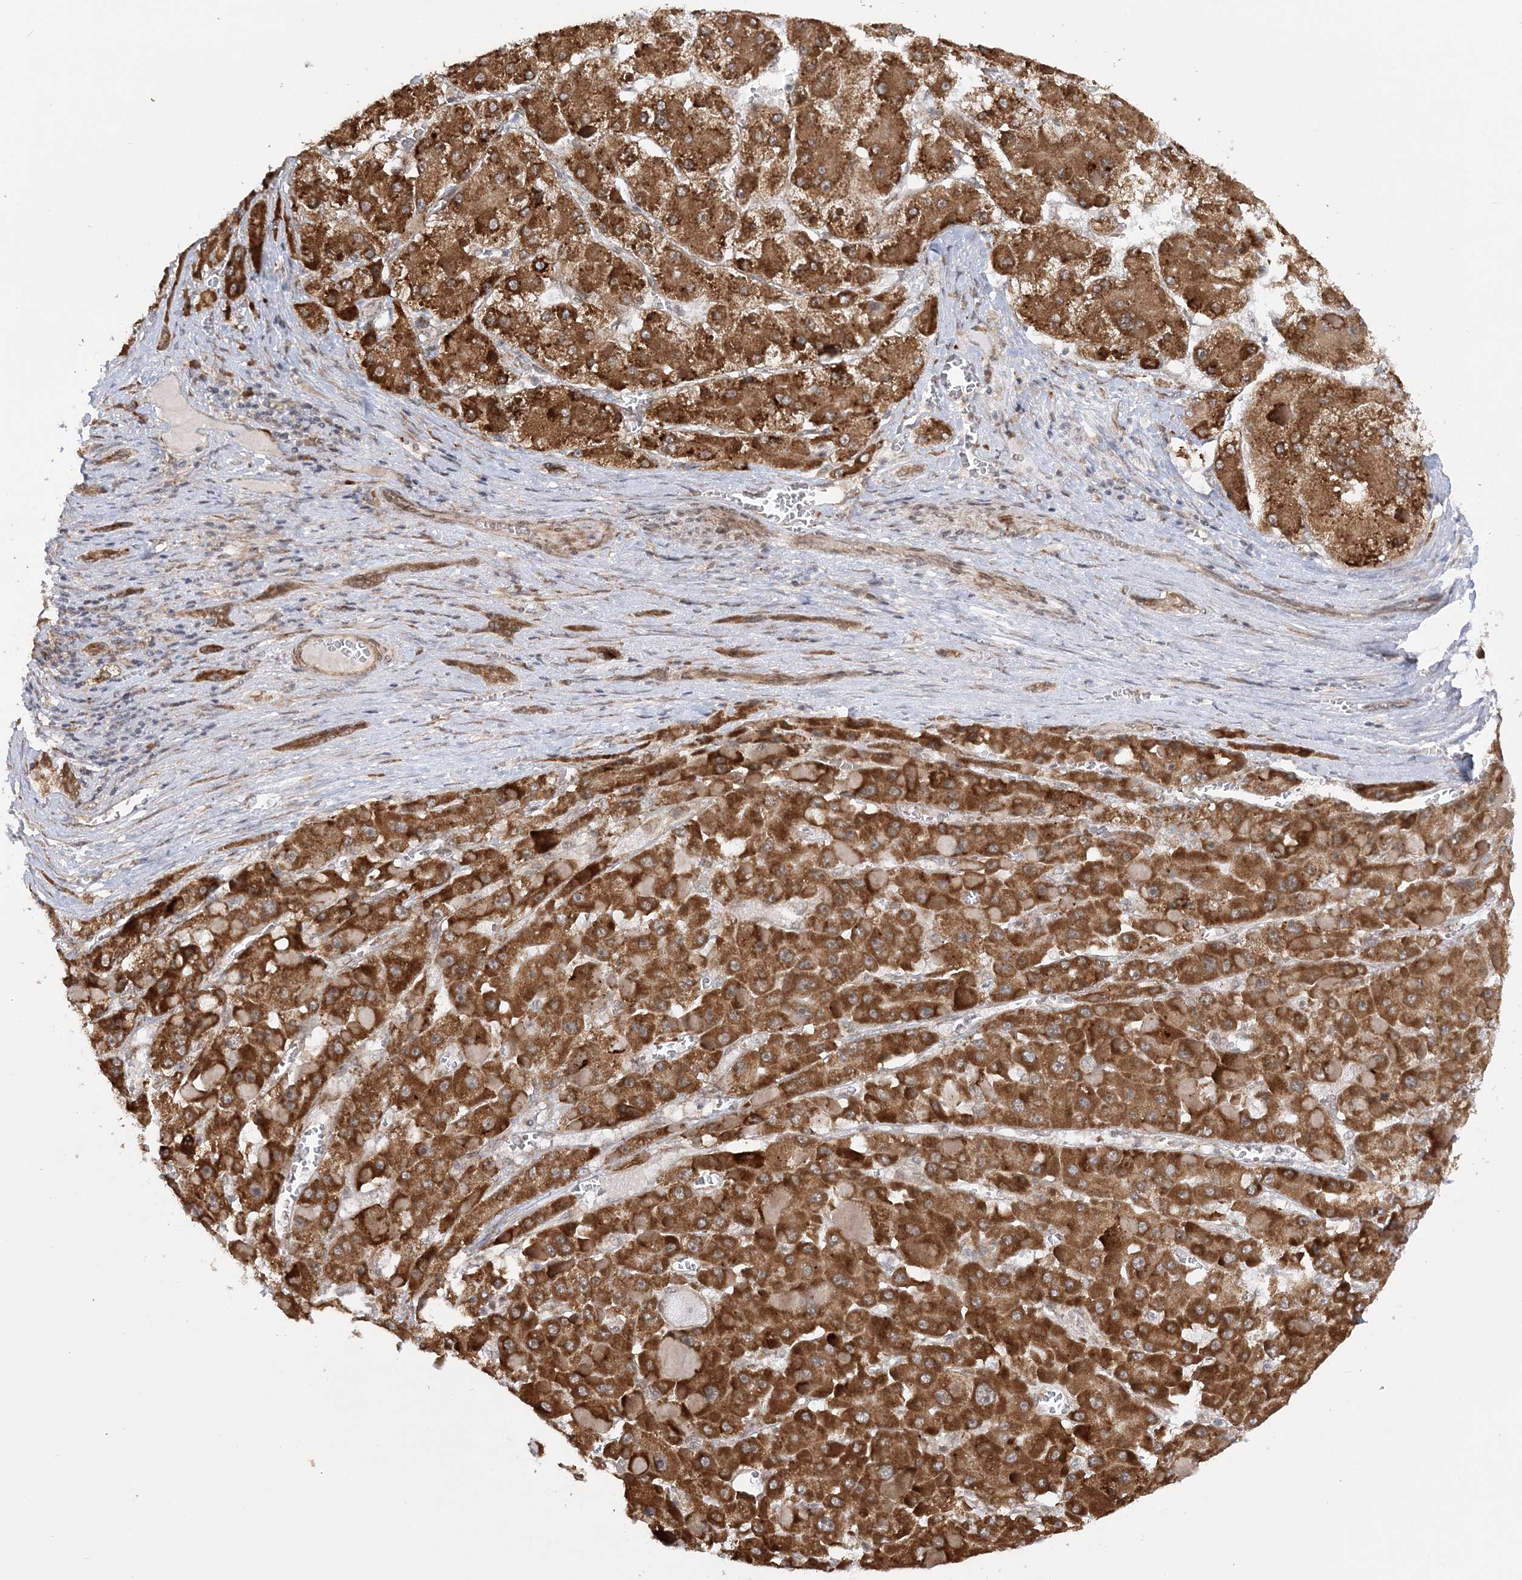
{"staining": {"intensity": "strong", "quantity": ">75%", "location": "cytoplasmic/membranous"}, "tissue": "liver cancer", "cell_type": "Tumor cells", "image_type": "cancer", "snomed": [{"axis": "morphology", "description": "Carcinoma, Hepatocellular, NOS"}, {"axis": "topography", "description": "Liver"}], "caption": "Liver cancer (hepatocellular carcinoma) was stained to show a protein in brown. There is high levels of strong cytoplasmic/membranous positivity in about >75% of tumor cells.", "gene": "MRPL47", "patient": {"sex": "female", "age": 73}}